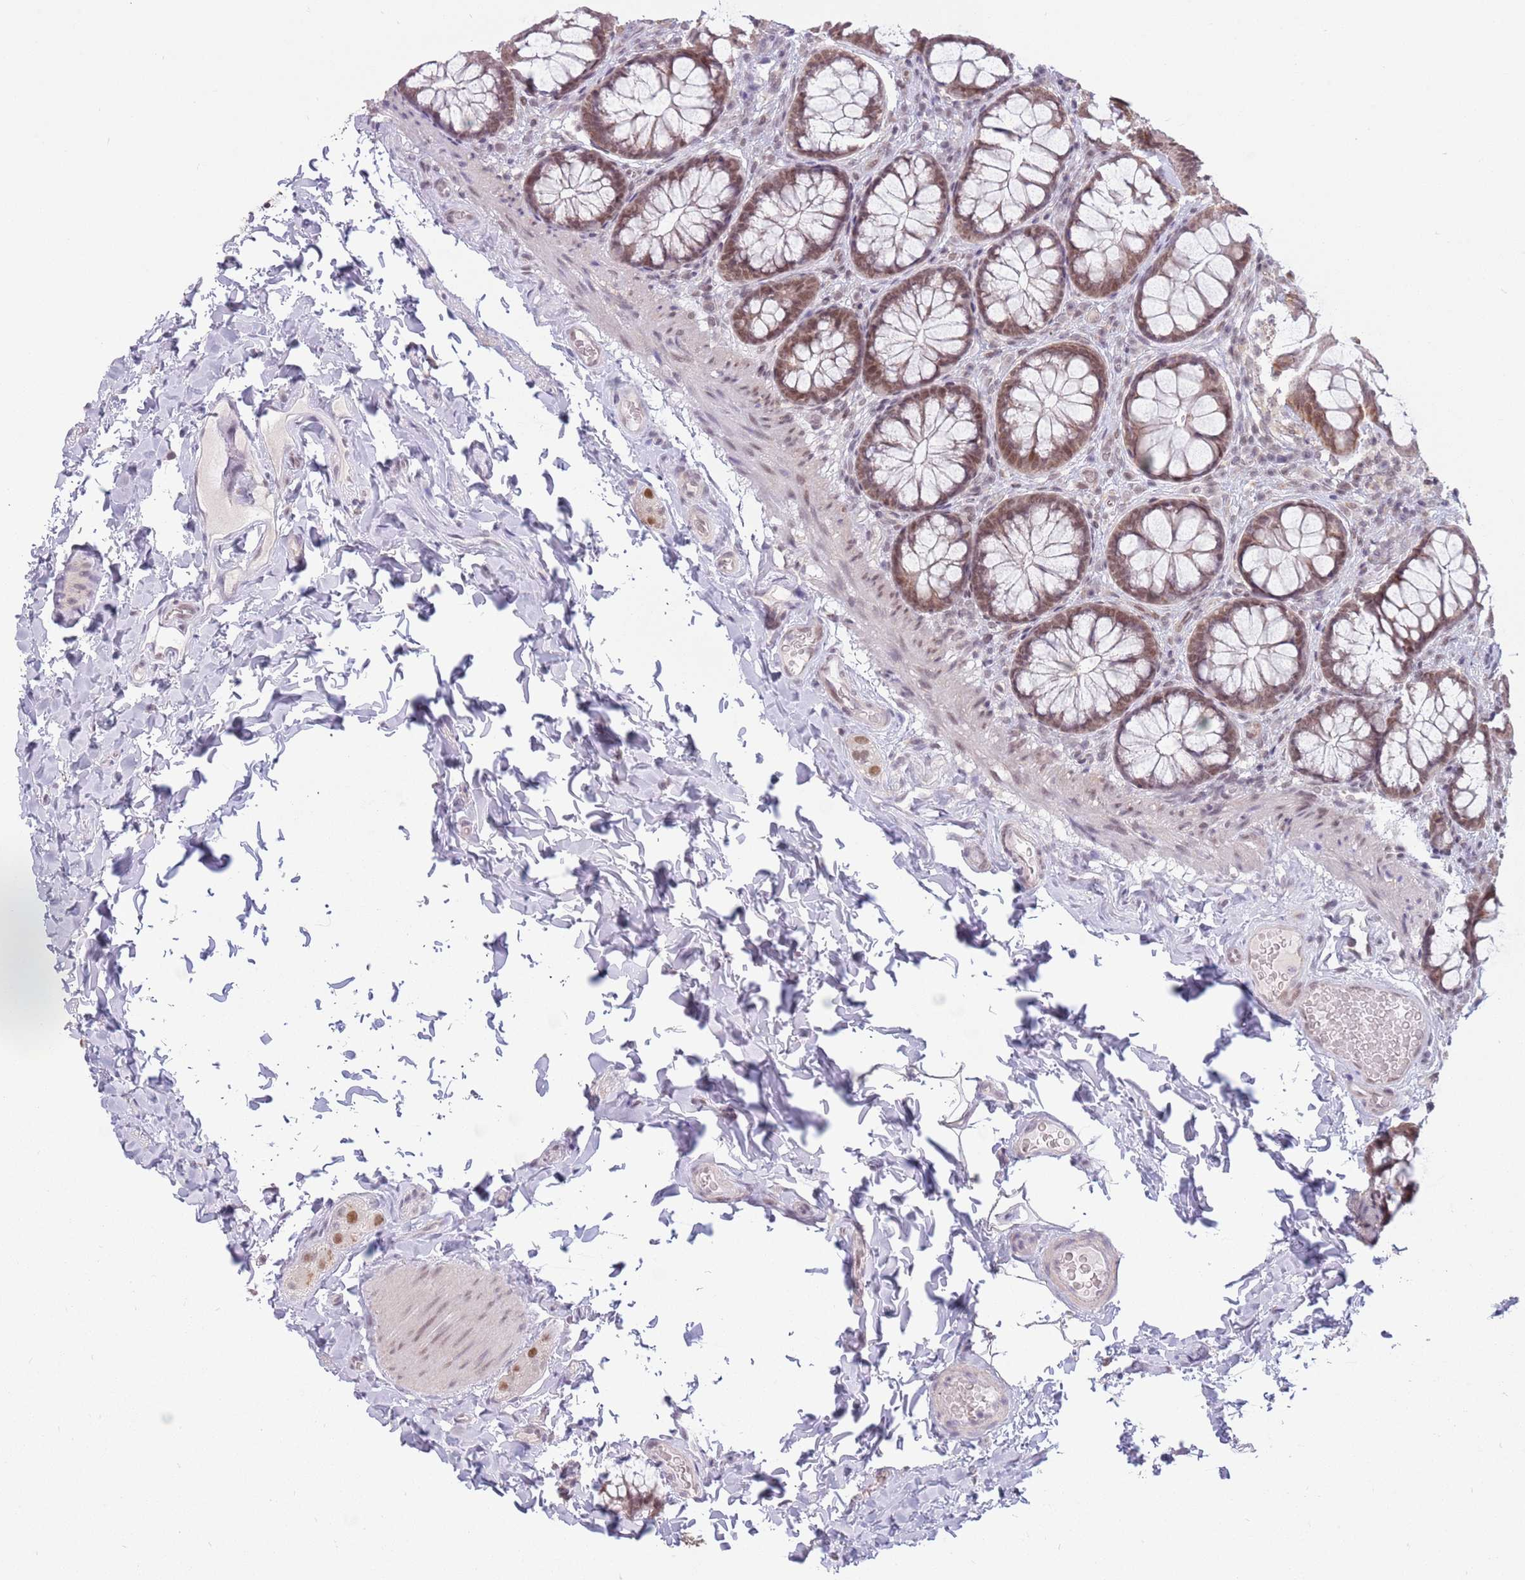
{"staining": {"intensity": "negative", "quantity": "none", "location": "none"}, "tissue": "colon", "cell_type": "Endothelial cells", "image_type": "normal", "snomed": [{"axis": "morphology", "description": "Normal tissue, NOS"}, {"axis": "topography", "description": "Colon"}], "caption": "Endothelial cells are negative for protein expression in normal human colon. Nuclei are stained in blue.", "gene": "ZNF574", "patient": {"sex": "male", "age": 46}}